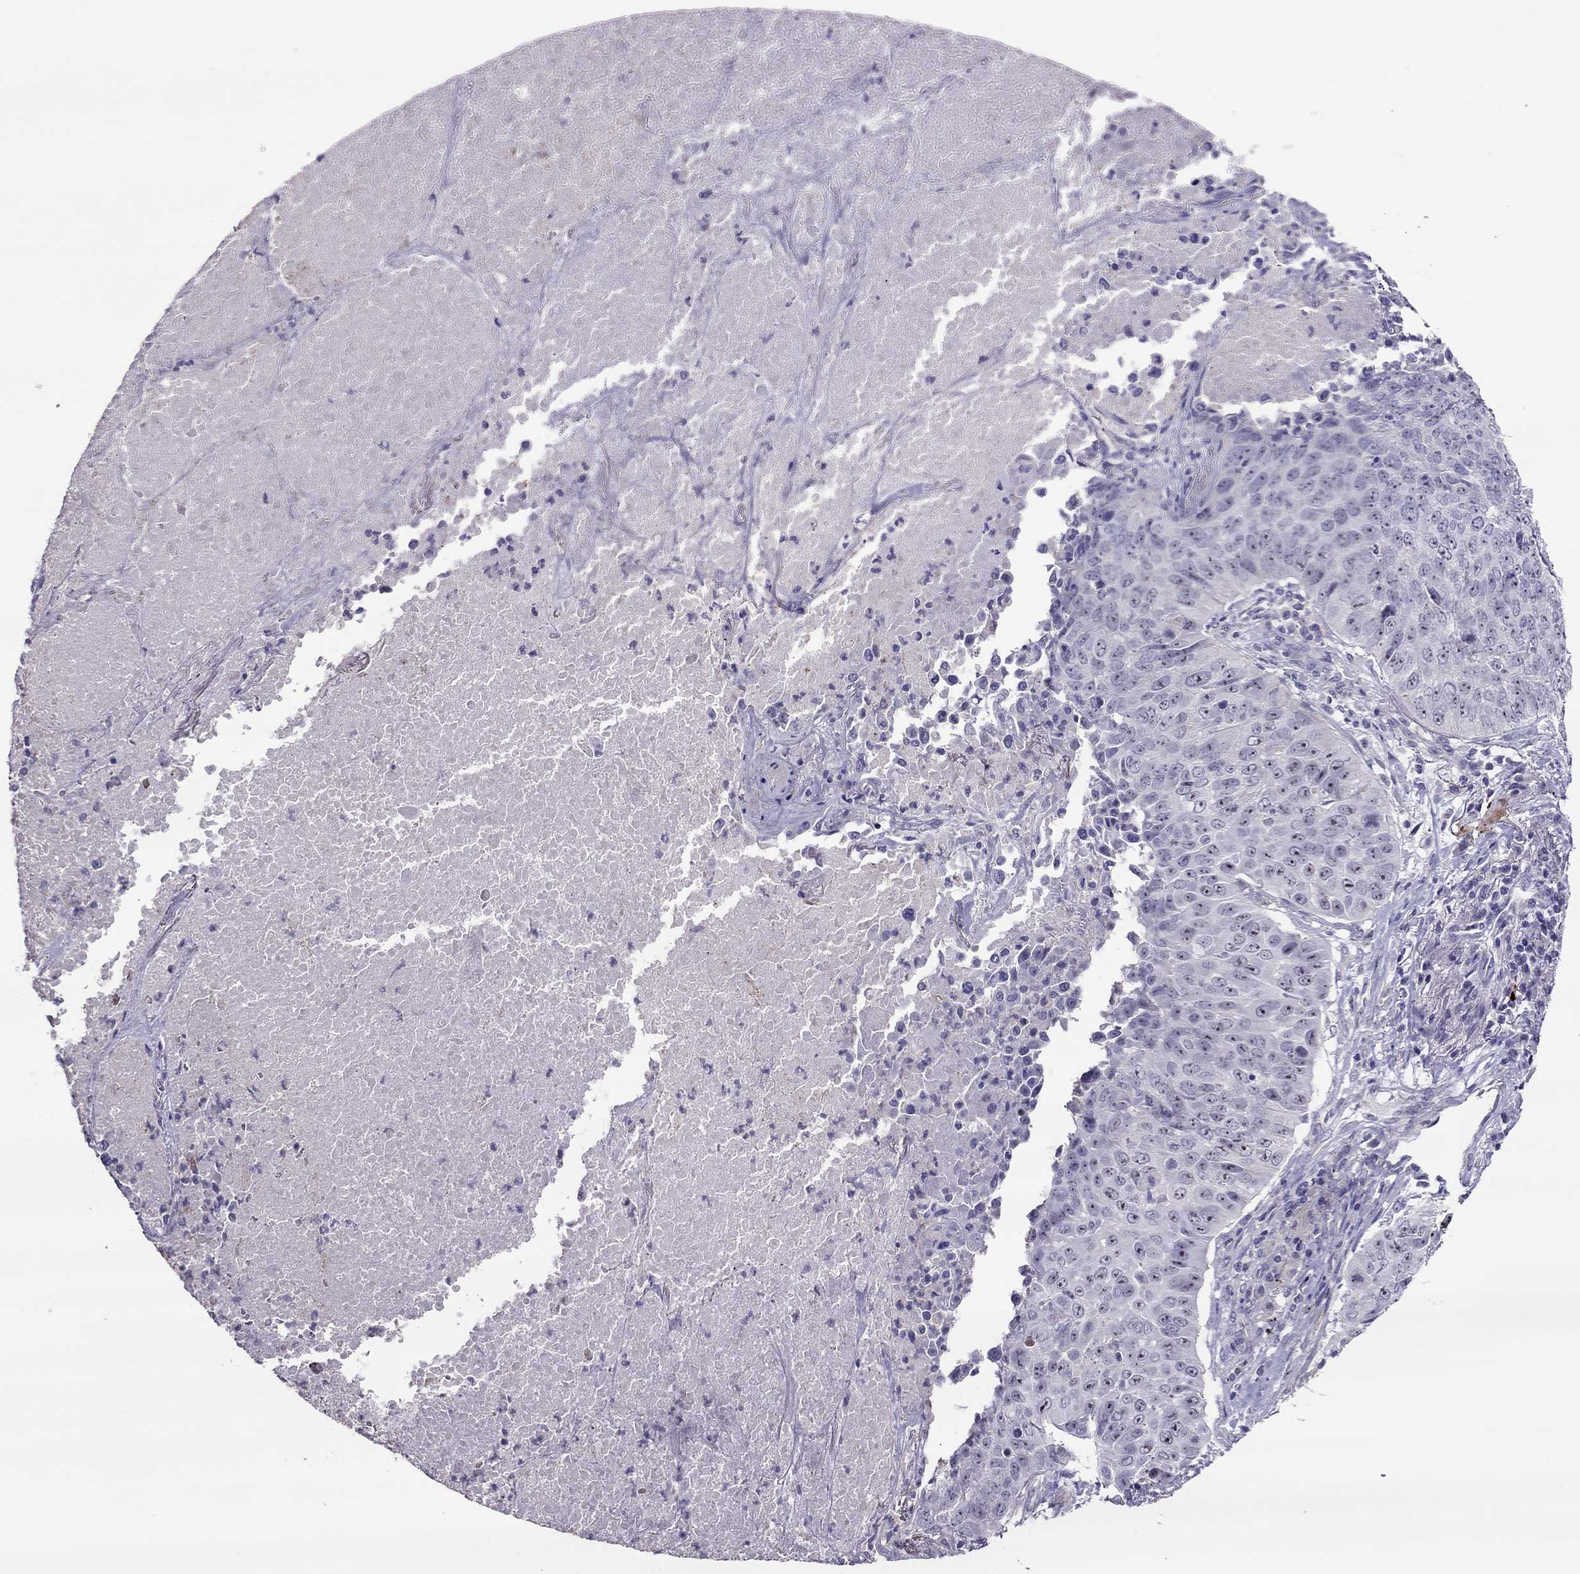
{"staining": {"intensity": "negative", "quantity": "none", "location": "none"}, "tissue": "lung cancer", "cell_type": "Tumor cells", "image_type": "cancer", "snomed": [{"axis": "morphology", "description": "Normal tissue, NOS"}, {"axis": "morphology", "description": "Squamous cell carcinoma, NOS"}, {"axis": "topography", "description": "Bronchus"}, {"axis": "topography", "description": "Lung"}], "caption": "Squamous cell carcinoma (lung) was stained to show a protein in brown. There is no significant positivity in tumor cells.", "gene": "LRRC46", "patient": {"sex": "male", "age": 64}}